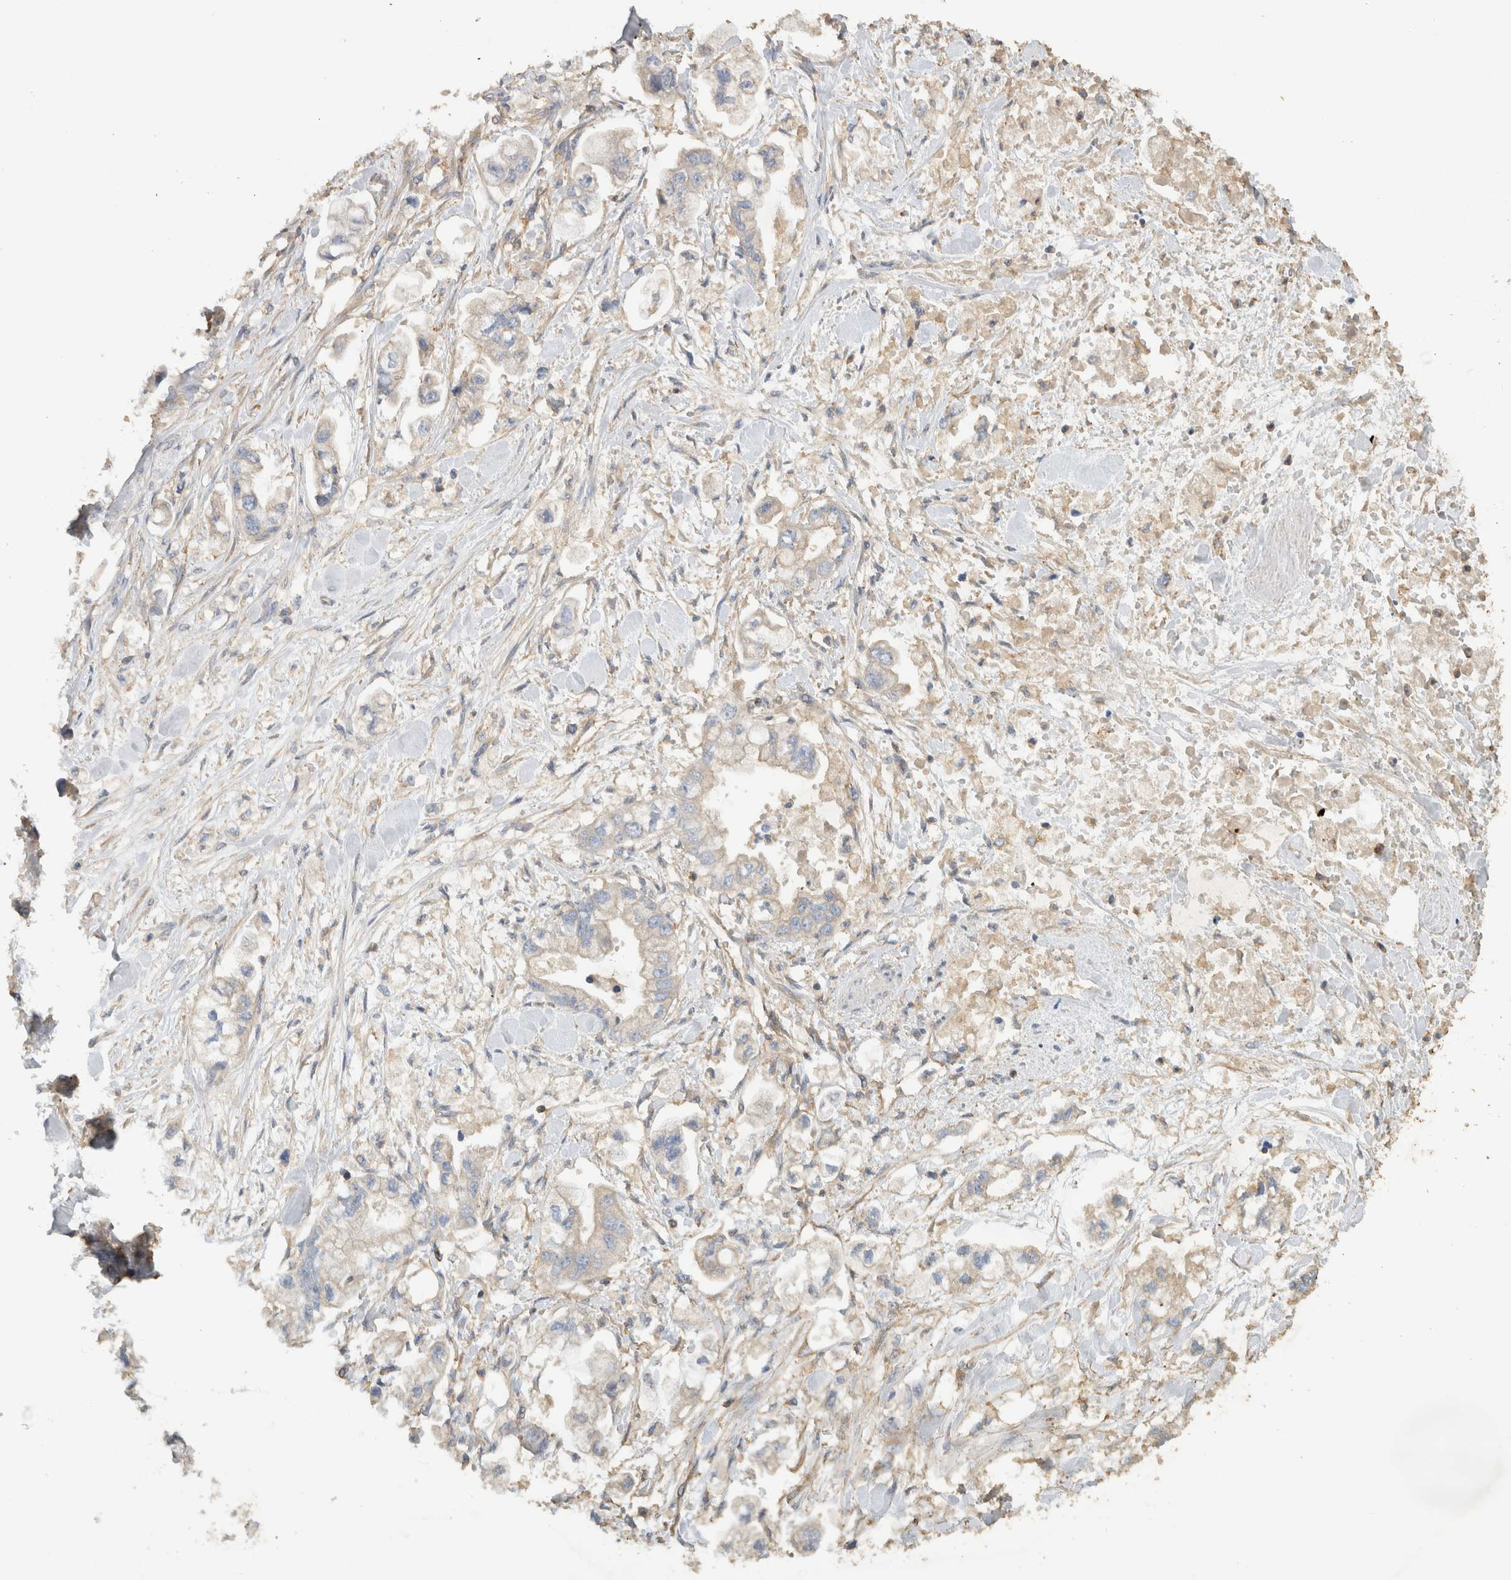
{"staining": {"intensity": "negative", "quantity": "none", "location": "none"}, "tissue": "stomach cancer", "cell_type": "Tumor cells", "image_type": "cancer", "snomed": [{"axis": "morphology", "description": "Normal tissue, NOS"}, {"axis": "morphology", "description": "Adenocarcinoma, NOS"}, {"axis": "topography", "description": "Stomach"}], "caption": "DAB immunohistochemical staining of human adenocarcinoma (stomach) shows no significant positivity in tumor cells.", "gene": "EIF4G3", "patient": {"sex": "male", "age": 62}}